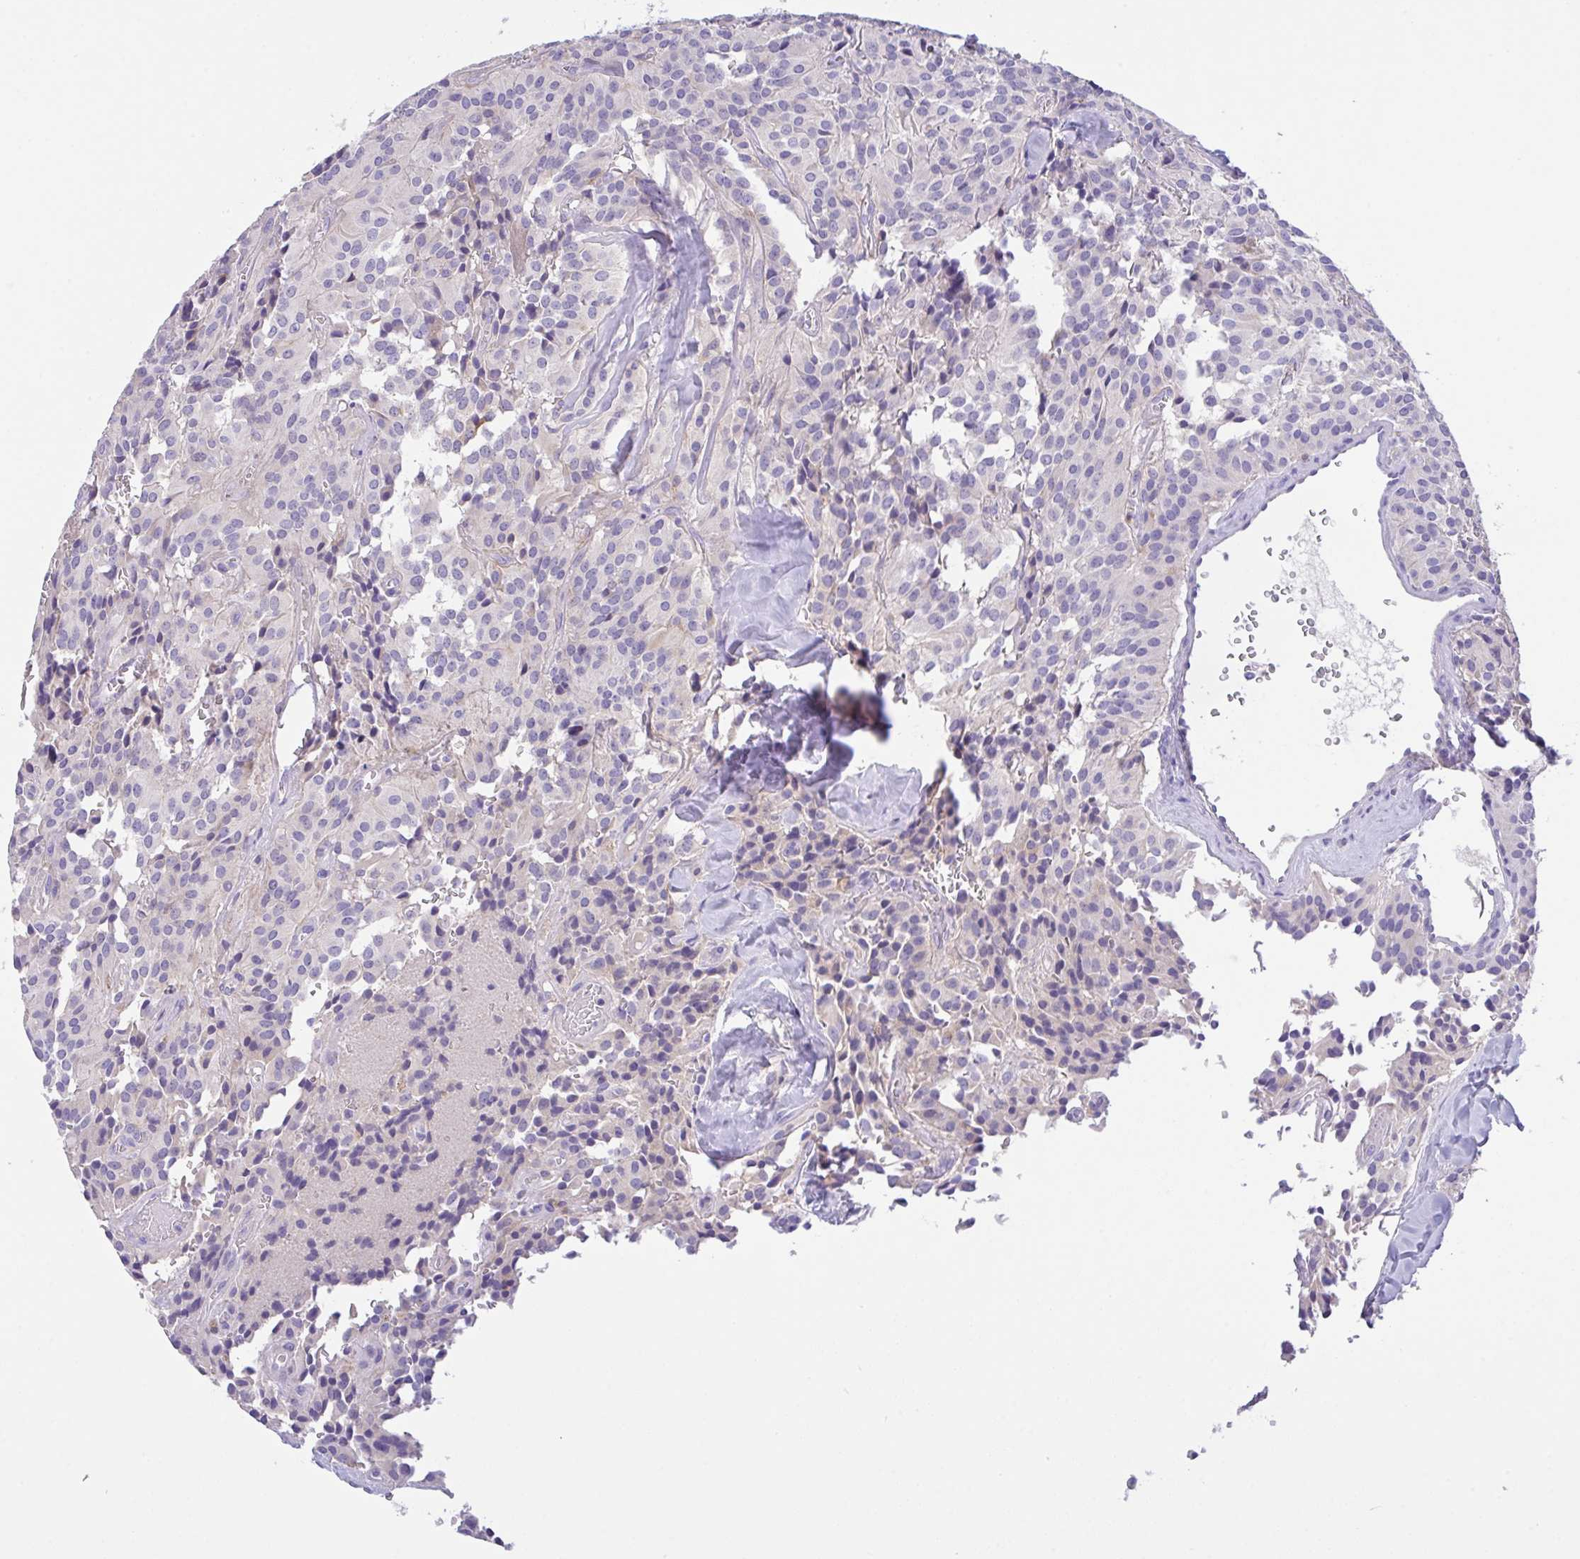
{"staining": {"intensity": "negative", "quantity": "none", "location": "none"}, "tissue": "glioma", "cell_type": "Tumor cells", "image_type": "cancer", "snomed": [{"axis": "morphology", "description": "Glioma, malignant, Low grade"}, {"axis": "topography", "description": "Brain"}], "caption": "Immunohistochemistry micrograph of human glioma stained for a protein (brown), which demonstrates no positivity in tumor cells.", "gene": "CA10", "patient": {"sex": "male", "age": 42}}